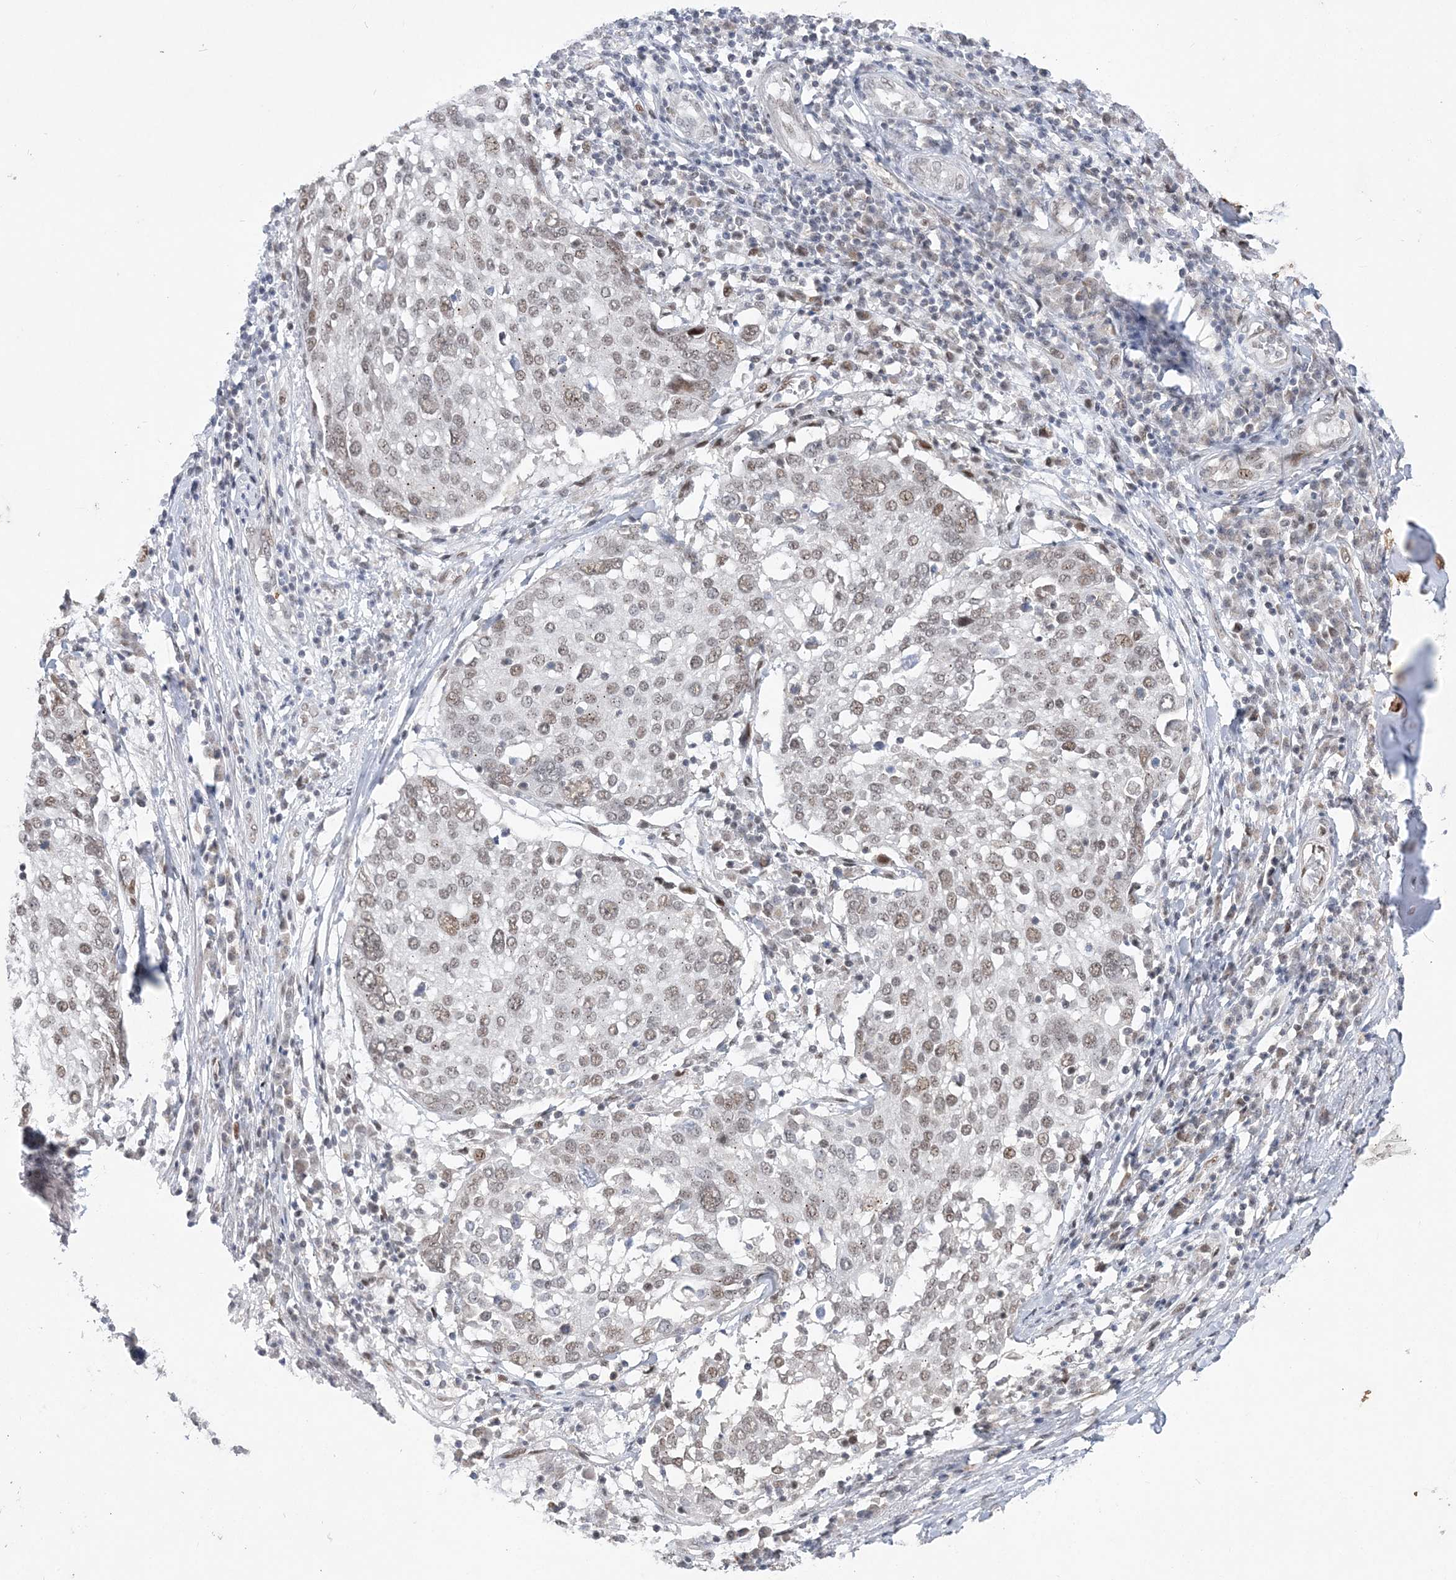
{"staining": {"intensity": "weak", "quantity": ">75%", "location": "nuclear"}, "tissue": "lung cancer", "cell_type": "Tumor cells", "image_type": "cancer", "snomed": [{"axis": "morphology", "description": "Squamous cell carcinoma, NOS"}, {"axis": "topography", "description": "Lung"}], "caption": "Immunohistochemical staining of lung cancer exhibits low levels of weak nuclear expression in approximately >75% of tumor cells.", "gene": "WAC", "patient": {"sex": "male", "age": 65}}